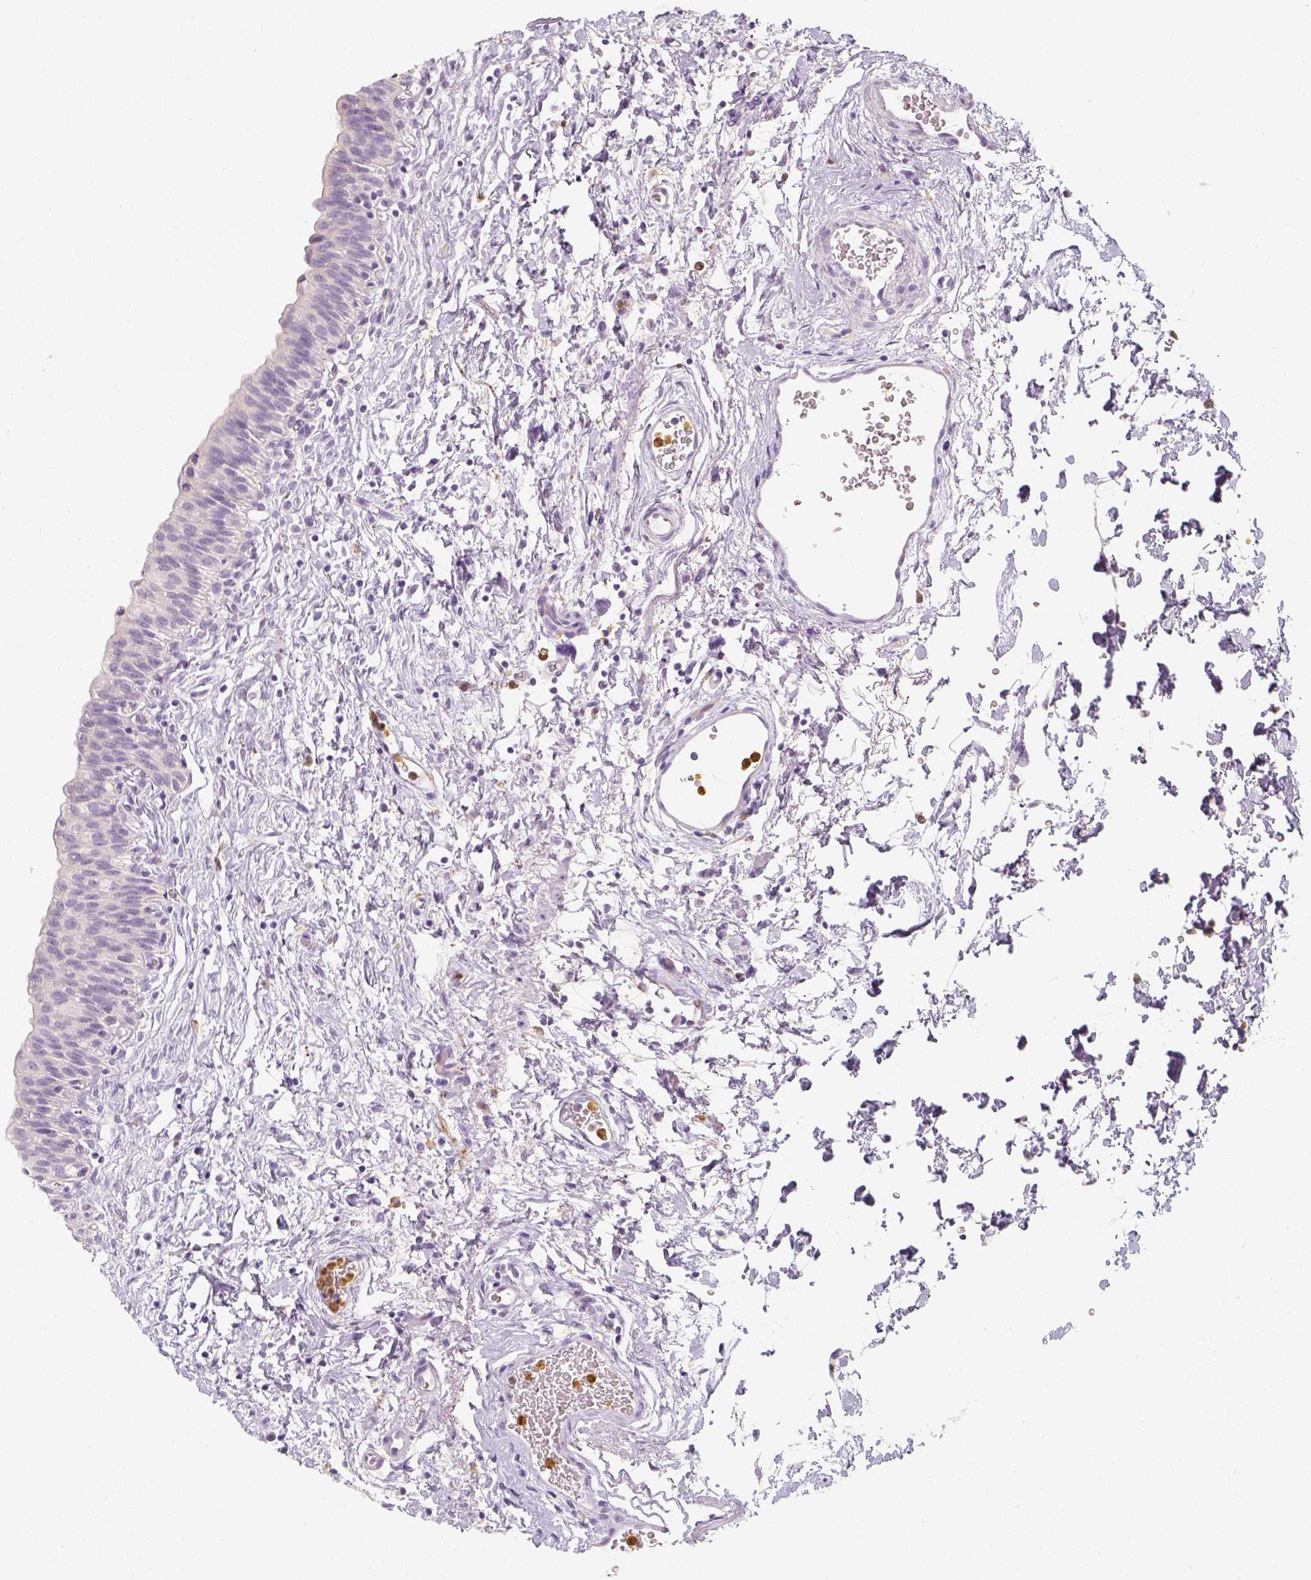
{"staining": {"intensity": "negative", "quantity": "none", "location": "none"}, "tissue": "urinary bladder", "cell_type": "Urothelial cells", "image_type": "normal", "snomed": [{"axis": "morphology", "description": "Normal tissue, NOS"}, {"axis": "topography", "description": "Urinary bladder"}], "caption": "Urothelial cells are negative for brown protein staining in unremarkable urinary bladder. (DAB (3,3'-diaminobenzidine) immunohistochemistry (IHC), high magnification).", "gene": "NECAB2", "patient": {"sex": "male", "age": 56}}